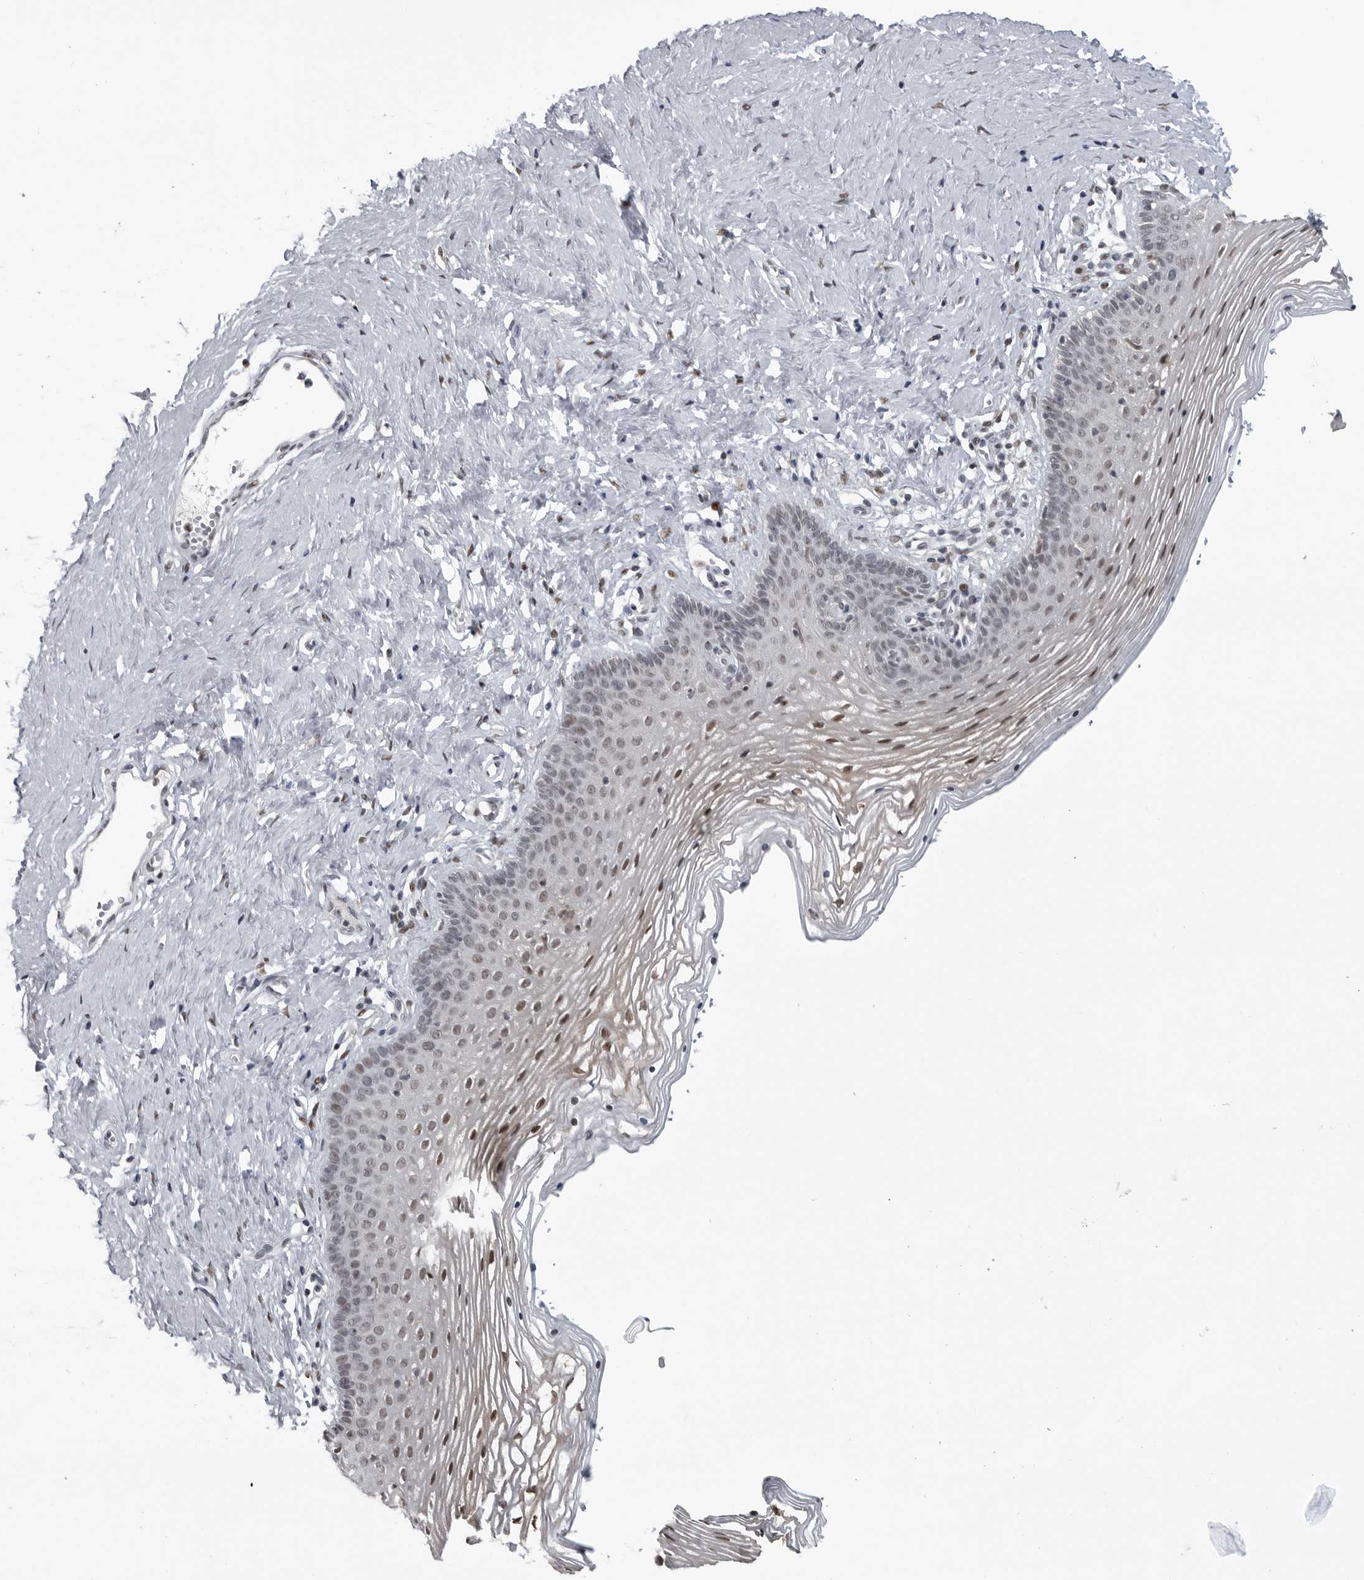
{"staining": {"intensity": "moderate", "quantity": "25%-75%", "location": "nuclear"}, "tissue": "vagina", "cell_type": "Squamous epithelial cells", "image_type": "normal", "snomed": [{"axis": "morphology", "description": "Normal tissue, NOS"}, {"axis": "topography", "description": "Vagina"}], "caption": "High-power microscopy captured an immunohistochemistry image of normal vagina, revealing moderate nuclear expression in approximately 25%-75% of squamous epithelial cells.", "gene": "C8orf58", "patient": {"sex": "female", "age": 32}}